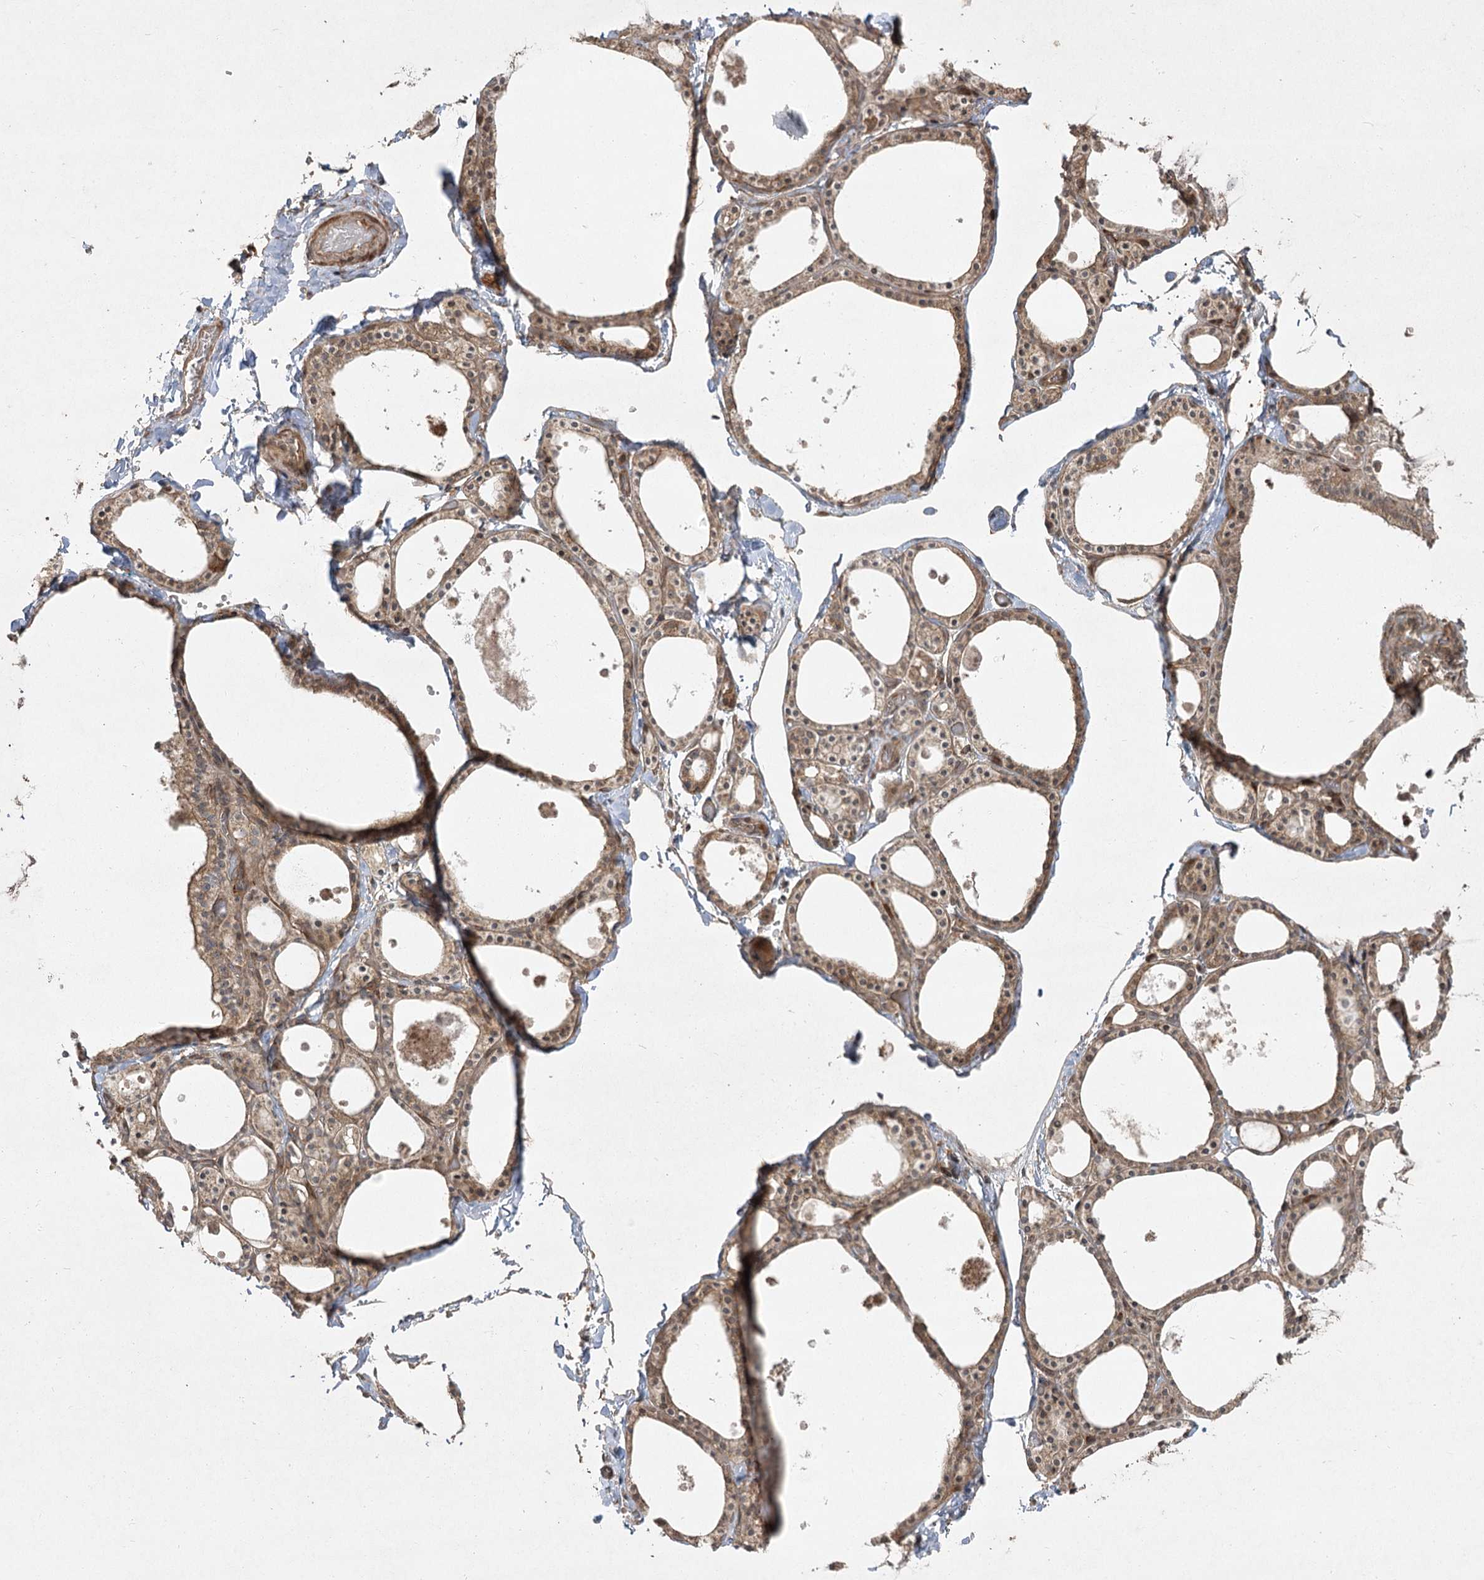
{"staining": {"intensity": "moderate", "quantity": ">75%", "location": "cytoplasmic/membranous,nuclear"}, "tissue": "thyroid gland", "cell_type": "Glandular cells", "image_type": "normal", "snomed": [{"axis": "morphology", "description": "Normal tissue, NOS"}, {"axis": "topography", "description": "Thyroid gland"}], "caption": "Protein expression analysis of normal thyroid gland displays moderate cytoplasmic/membranous,nuclear positivity in approximately >75% of glandular cells.", "gene": "CPLANE1", "patient": {"sex": "male", "age": 56}}